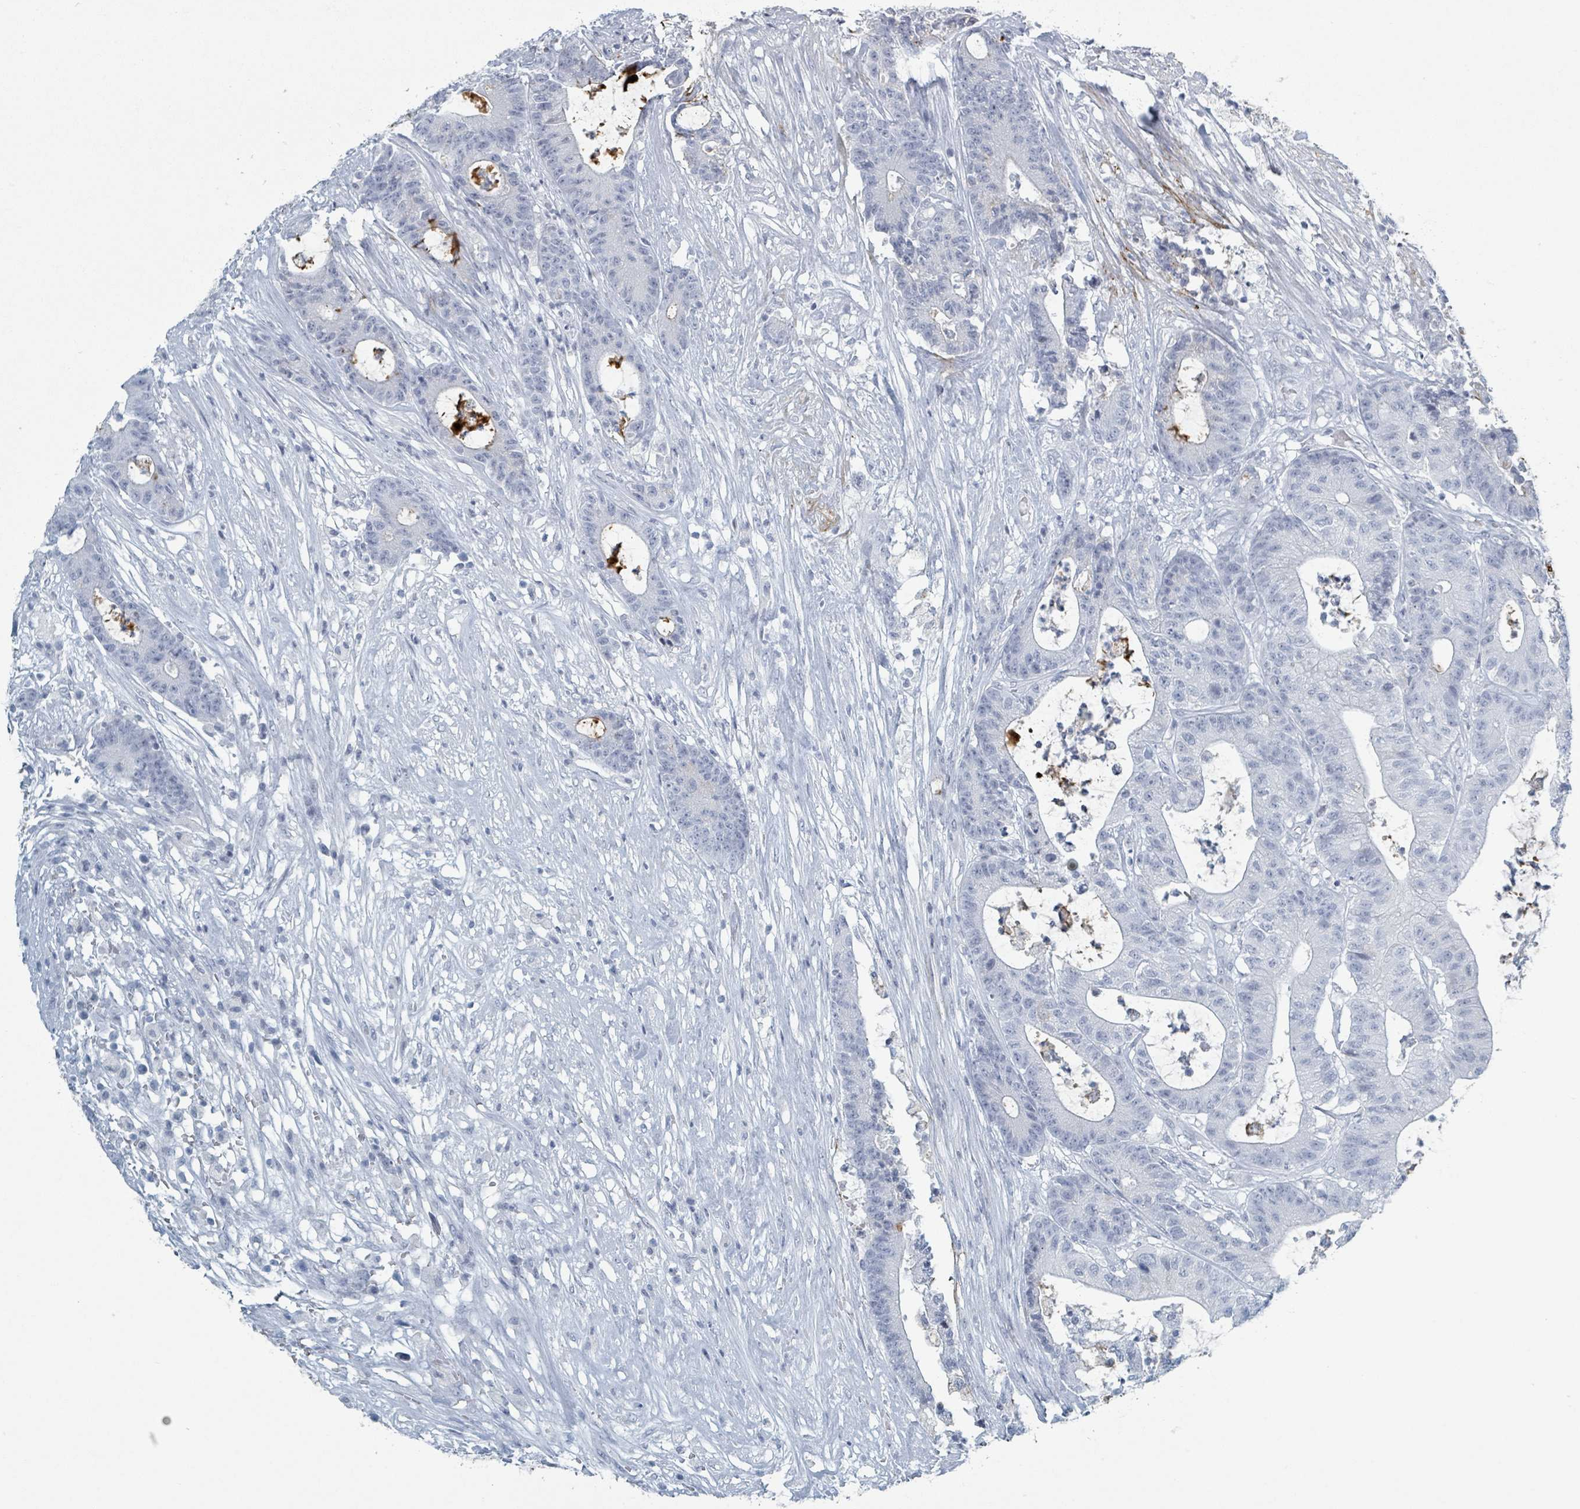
{"staining": {"intensity": "negative", "quantity": "none", "location": "none"}, "tissue": "colorectal cancer", "cell_type": "Tumor cells", "image_type": "cancer", "snomed": [{"axis": "morphology", "description": "Adenocarcinoma, NOS"}, {"axis": "topography", "description": "Colon"}], "caption": "High magnification brightfield microscopy of adenocarcinoma (colorectal) stained with DAB (3,3'-diaminobenzidine) (brown) and counterstained with hematoxylin (blue): tumor cells show no significant staining.", "gene": "GPR15LG", "patient": {"sex": "female", "age": 84}}